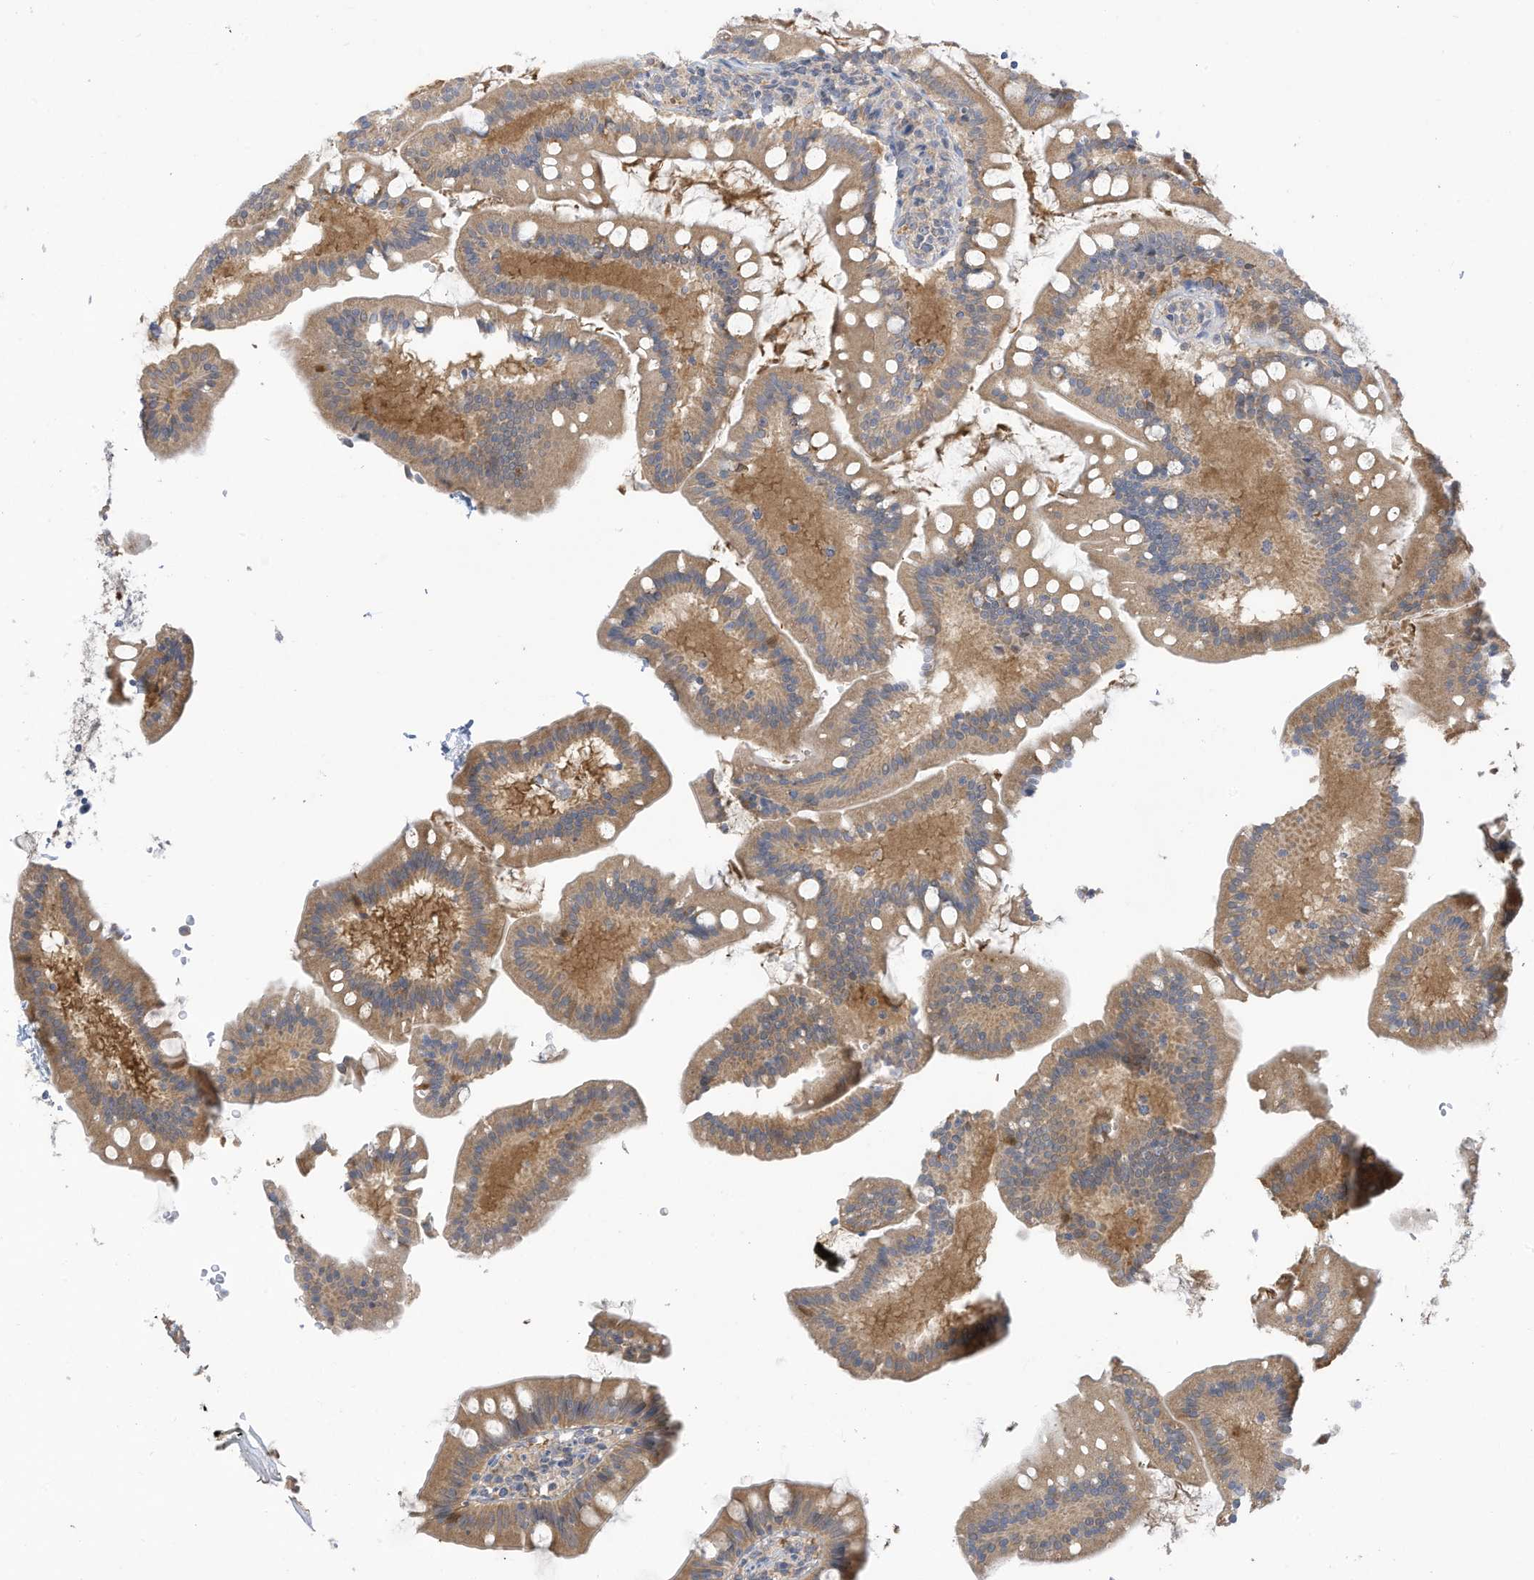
{"staining": {"intensity": "weak", "quantity": "25%-75%", "location": "cytoplasmic/membranous"}, "tissue": "small intestine", "cell_type": "Glandular cells", "image_type": "normal", "snomed": [{"axis": "morphology", "description": "Normal tissue, NOS"}, {"axis": "topography", "description": "Small intestine"}], "caption": "This photomicrograph exhibits benign small intestine stained with IHC to label a protein in brown. The cytoplasmic/membranous of glandular cells show weak positivity for the protein. Nuclei are counter-stained blue.", "gene": "LRRN2", "patient": {"sex": "male", "age": 7}}